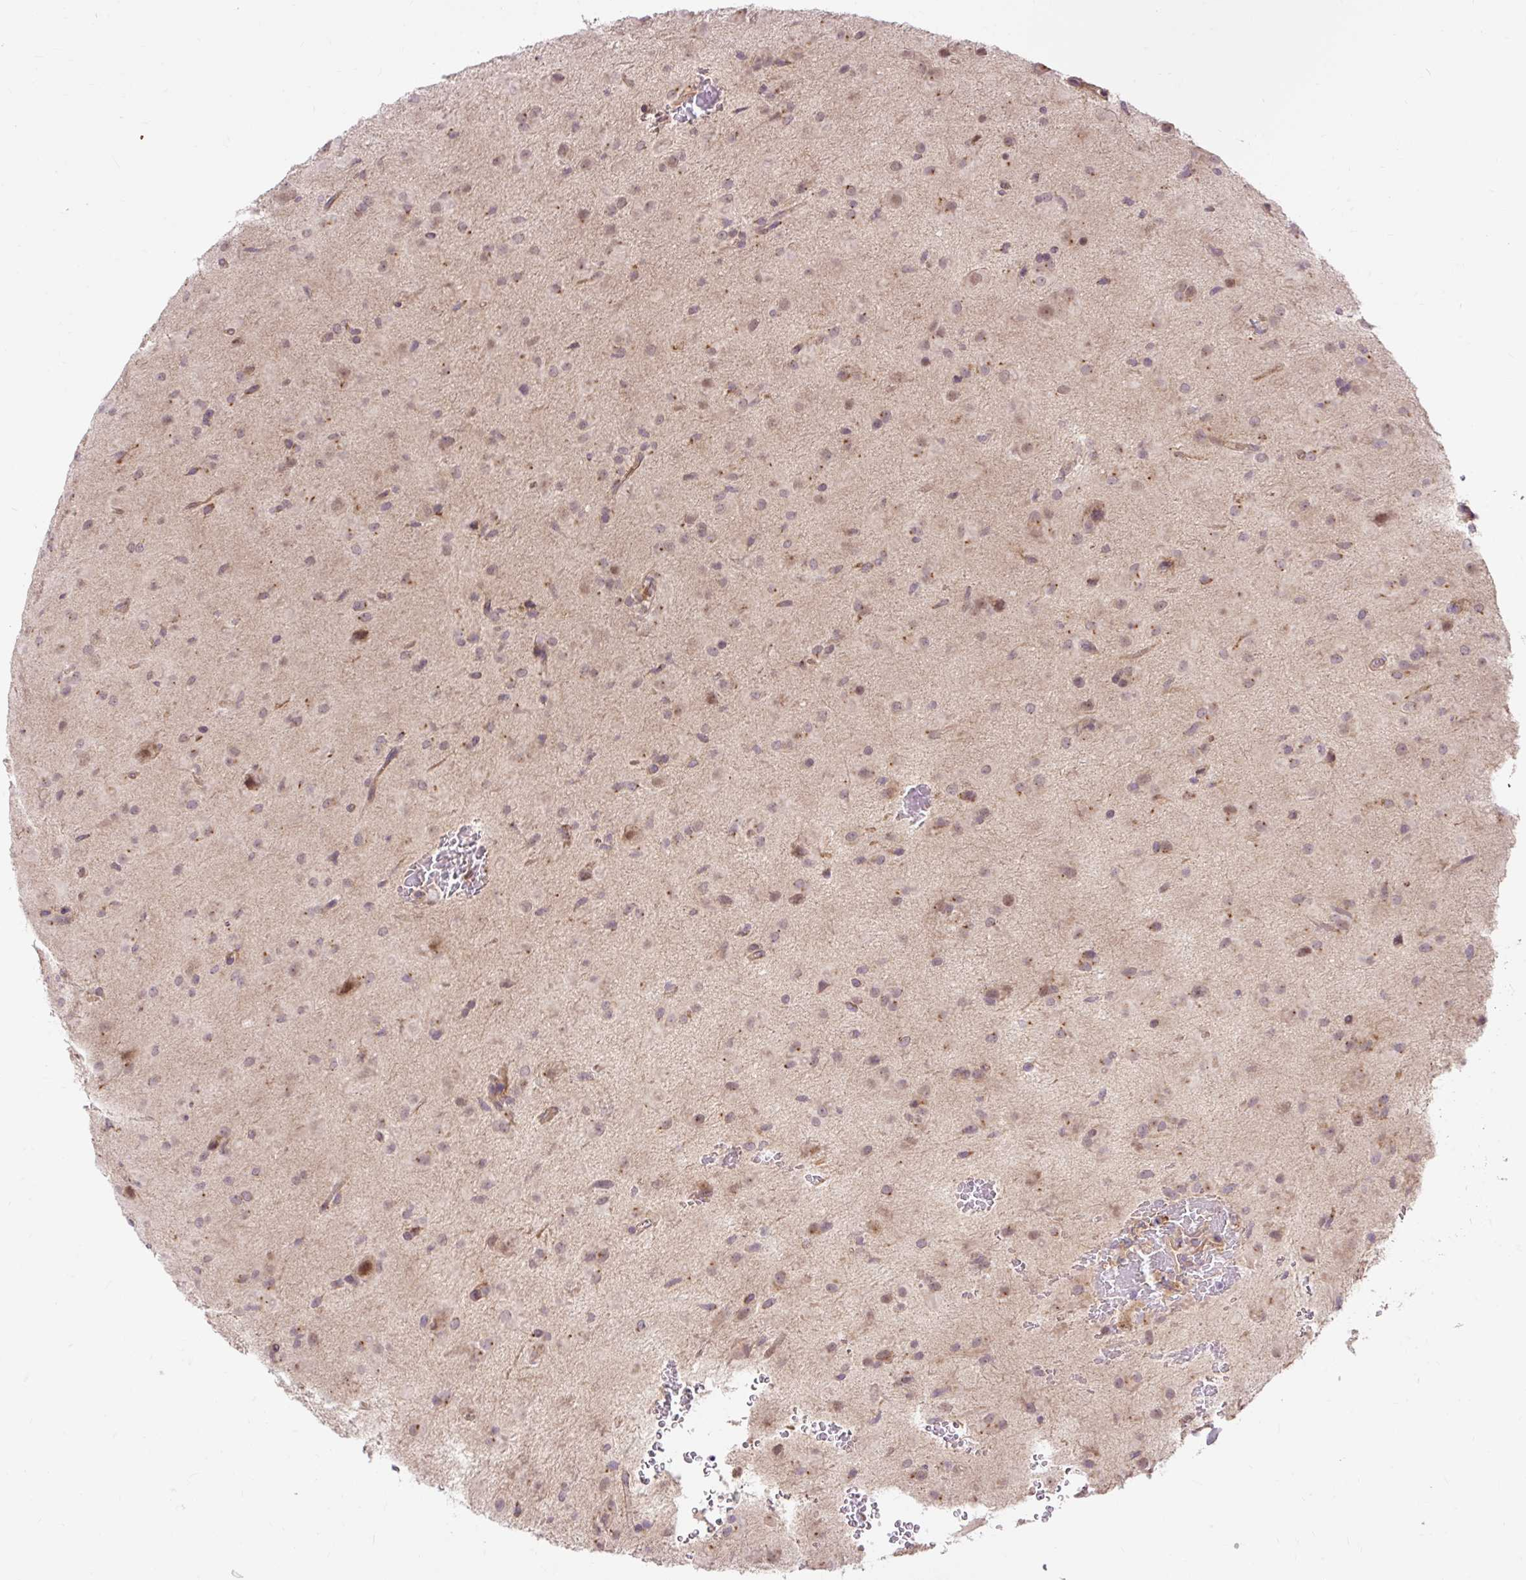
{"staining": {"intensity": "weak", "quantity": ">75%", "location": "cytoplasmic/membranous"}, "tissue": "glioma", "cell_type": "Tumor cells", "image_type": "cancer", "snomed": [{"axis": "morphology", "description": "Glioma, malignant, Low grade"}, {"axis": "topography", "description": "Brain"}], "caption": "DAB immunohistochemical staining of glioma displays weak cytoplasmic/membranous protein expression in approximately >75% of tumor cells.", "gene": "TRIAP1", "patient": {"sex": "male", "age": 58}}